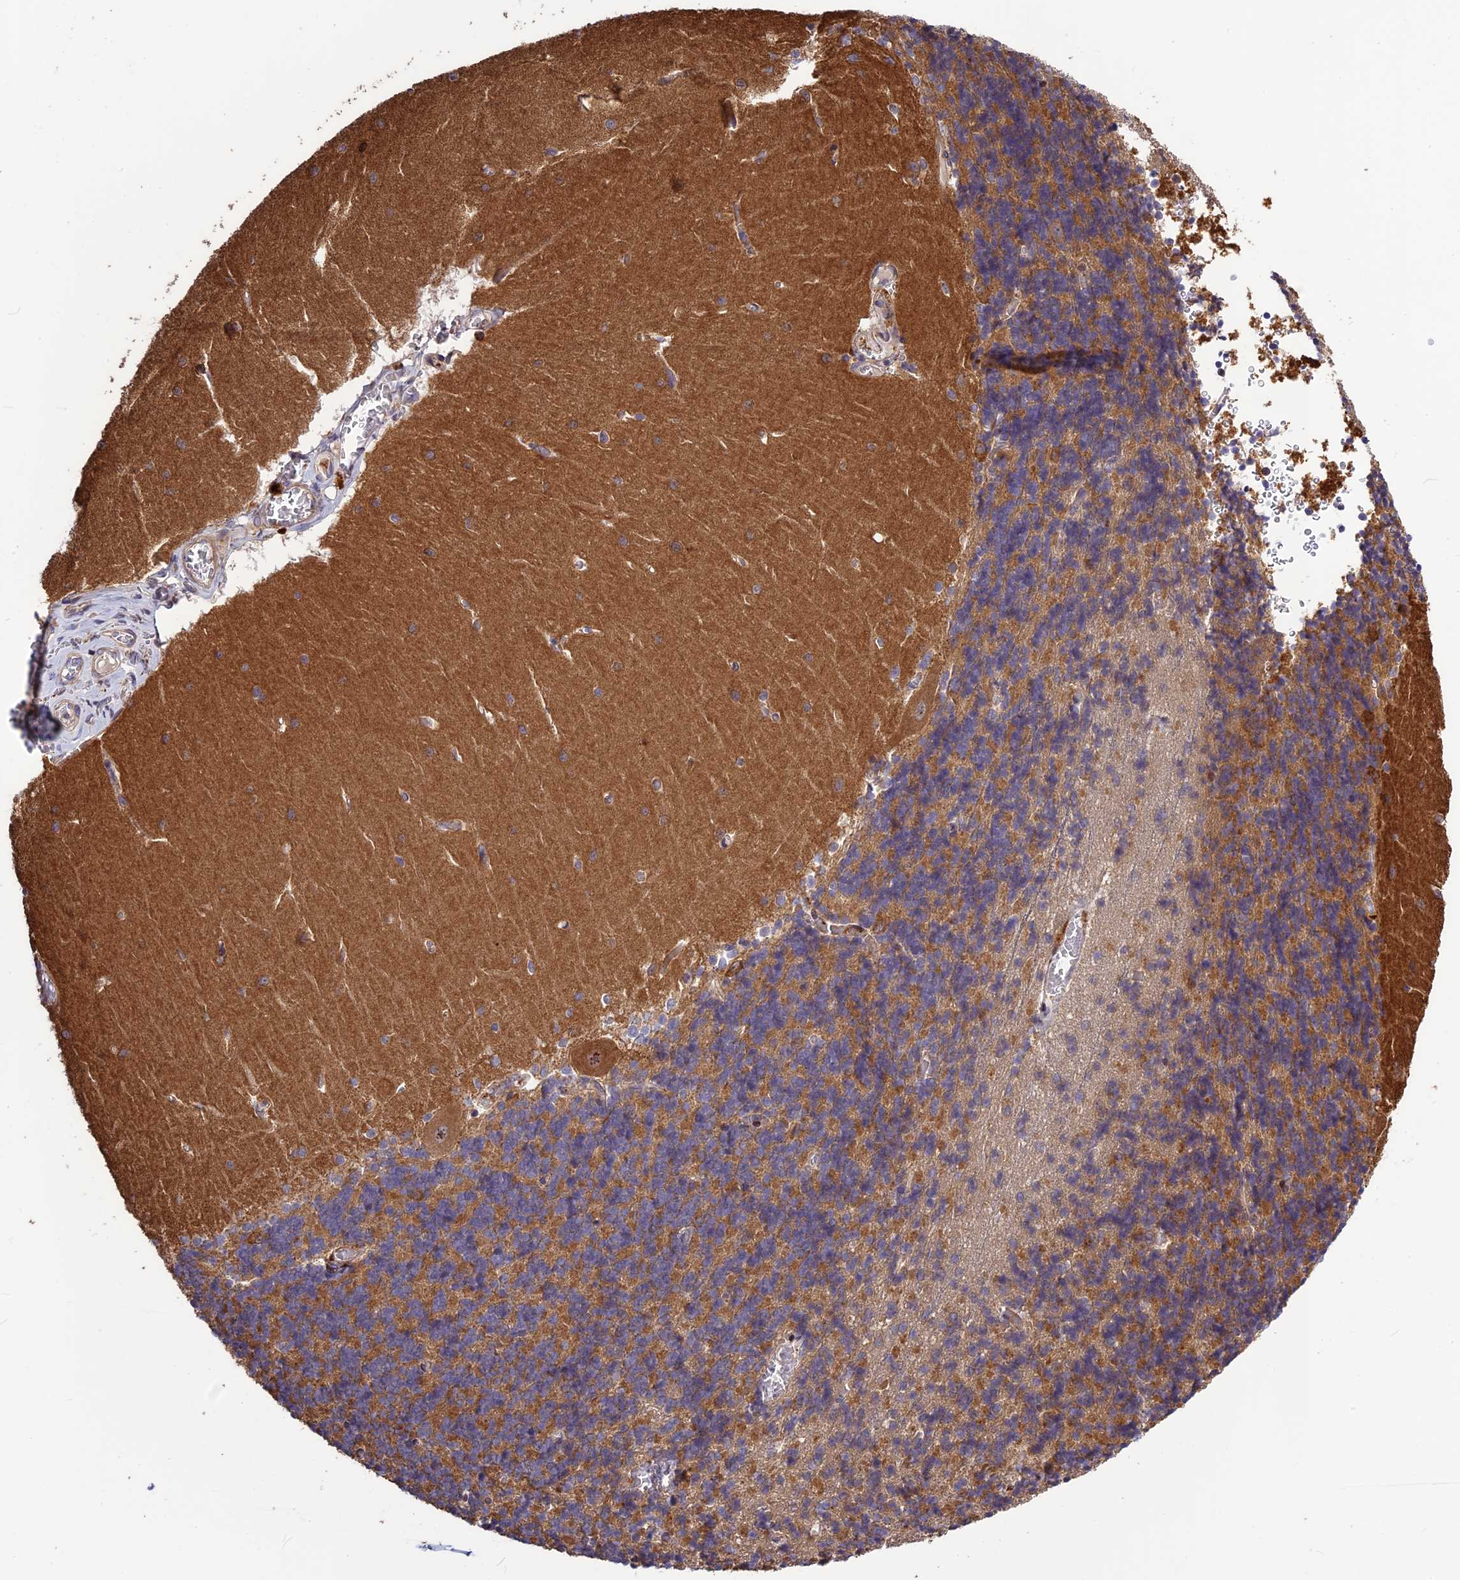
{"staining": {"intensity": "moderate", "quantity": "25%-75%", "location": "cytoplasmic/membranous"}, "tissue": "cerebellum", "cell_type": "Cells in granular layer", "image_type": "normal", "snomed": [{"axis": "morphology", "description": "Normal tissue, NOS"}, {"axis": "topography", "description": "Cerebellum"}], "caption": "A brown stain highlights moderate cytoplasmic/membranous expression of a protein in cells in granular layer of benign human cerebellum.", "gene": "SPG21", "patient": {"sex": "male", "age": 37}}